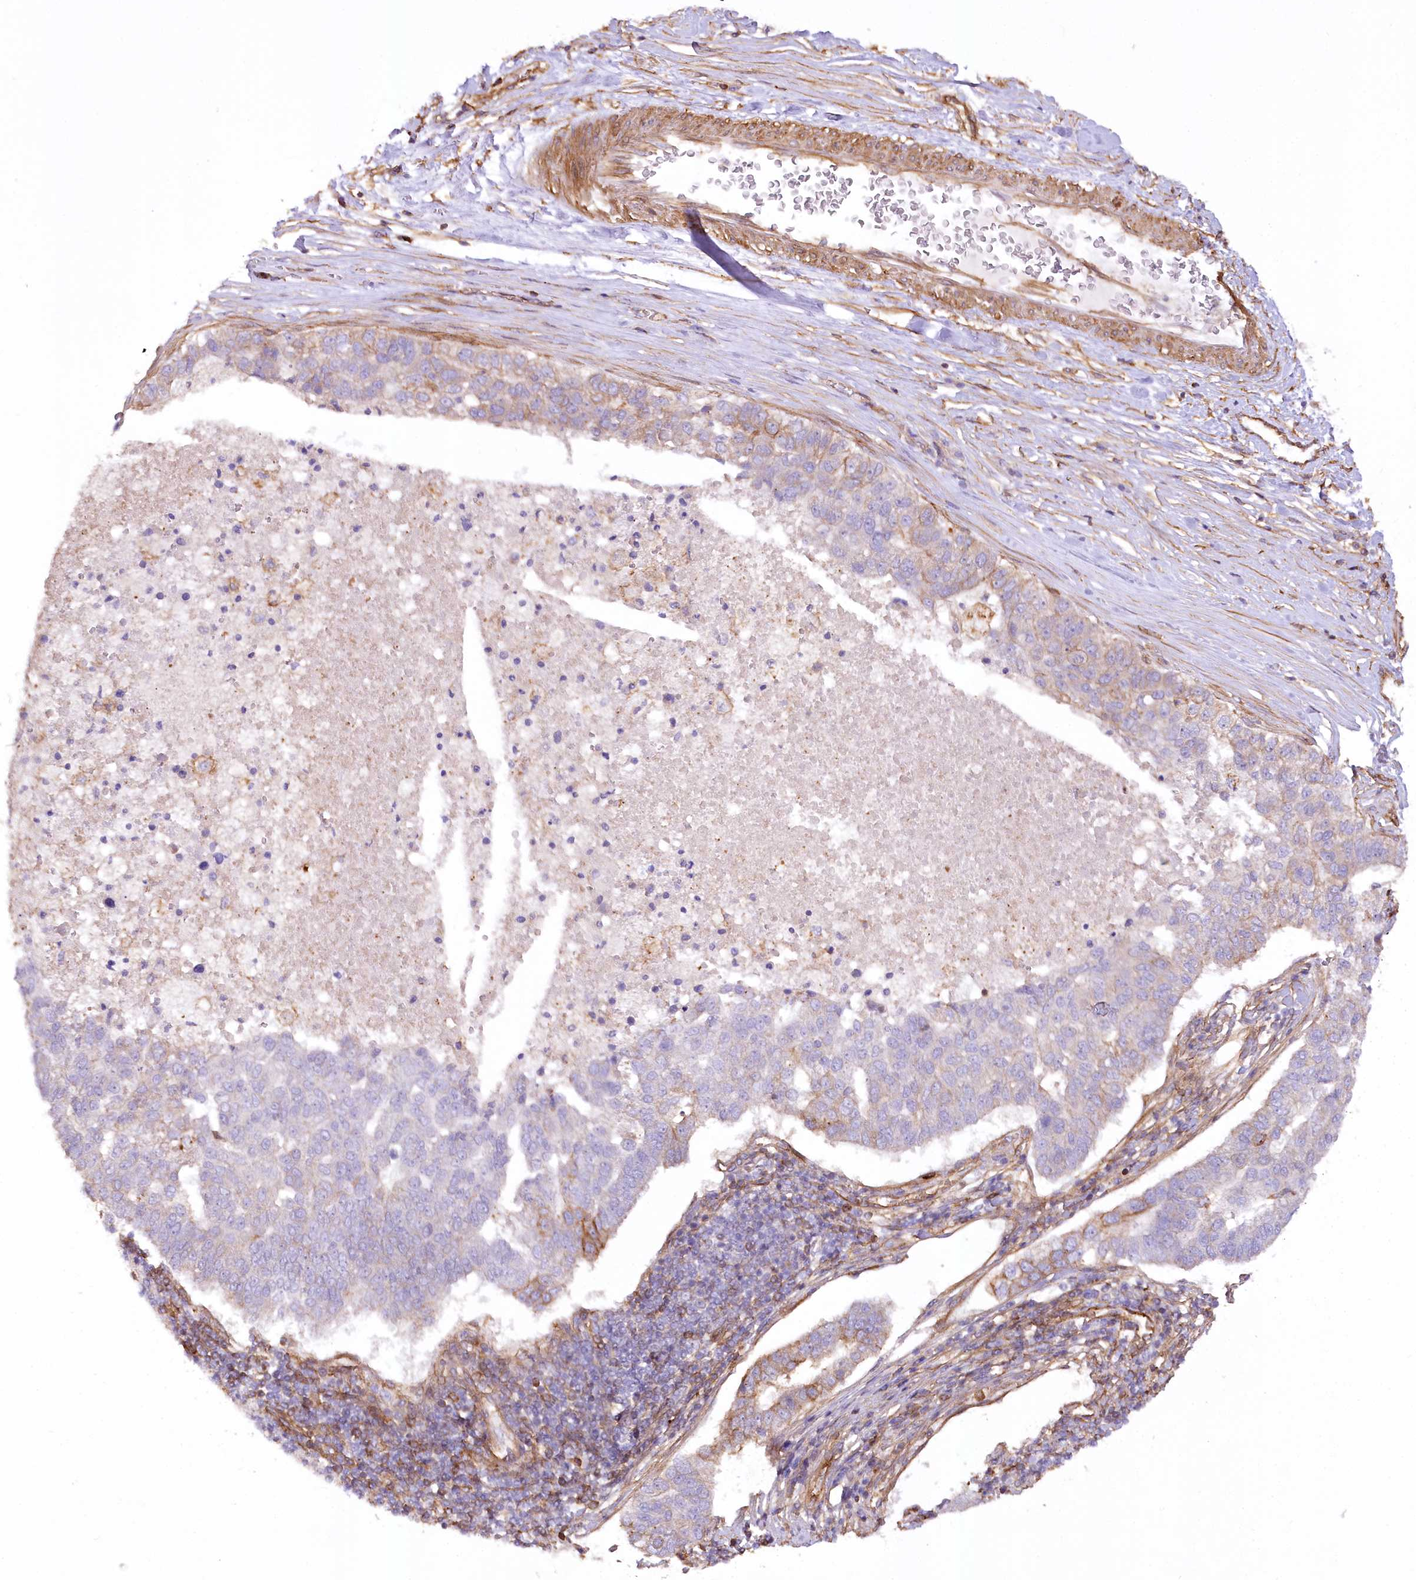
{"staining": {"intensity": "weak", "quantity": "<25%", "location": "cytoplasmic/membranous"}, "tissue": "pancreatic cancer", "cell_type": "Tumor cells", "image_type": "cancer", "snomed": [{"axis": "morphology", "description": "Adenocarcinoma, NOS"}, {"axis": "topography", "description": "Pancreas"}], "caption": "Immunohistochemistry micrograph of pancreatic cancer (adenocarcinoma) stained for a protein (brown), which demonstrates no positivity in tumor cells.", "gene": "SYNPO2", "patient": {"sex": "female", "age": 61}}